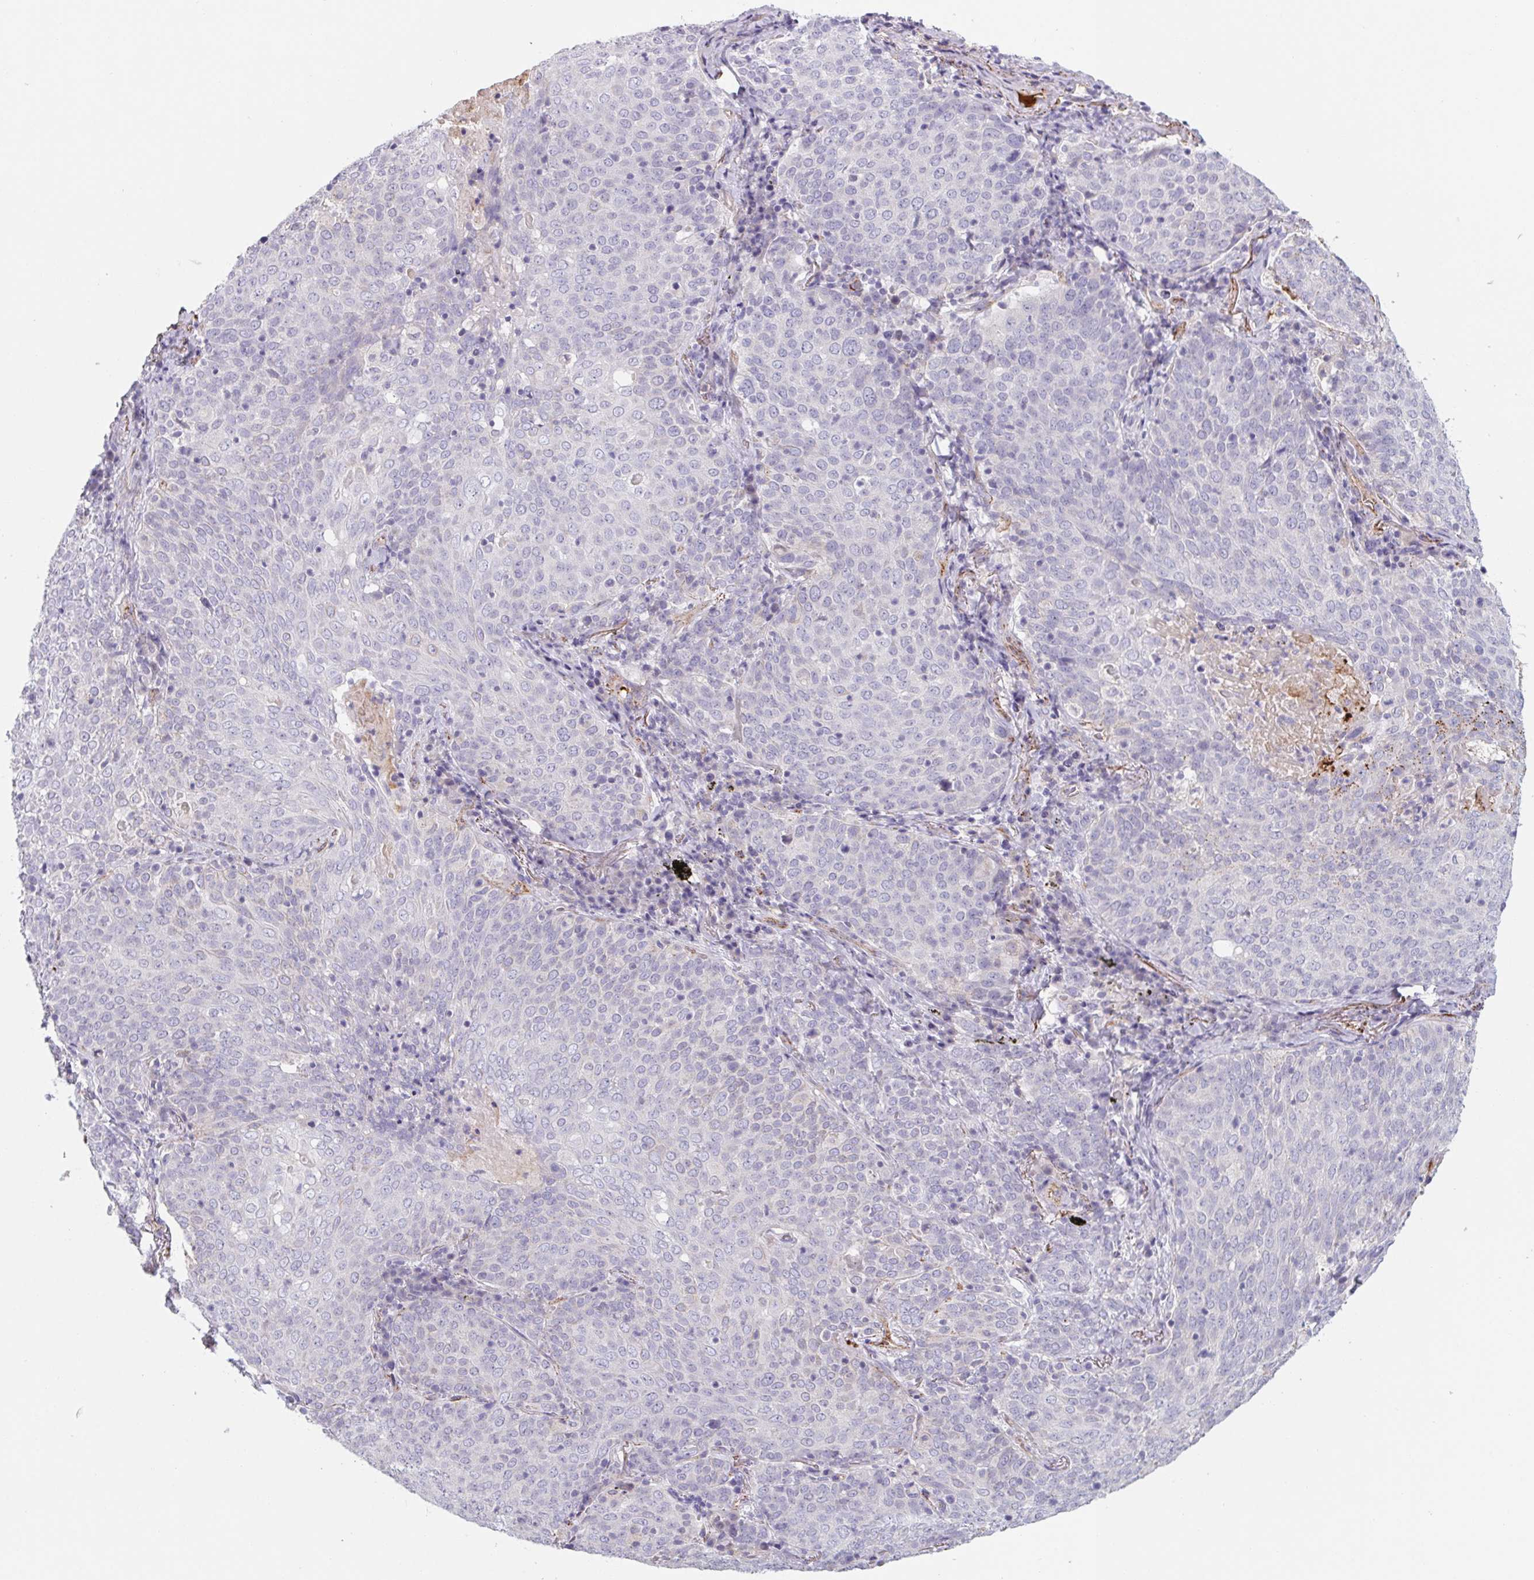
{"staining": {"intensity": "negative", "quantity": "none", "location": "none"}, "tissue": "lung cancer", "cell_type": "Tumor cells", "image_type": "cancer", "snomed": [{"axis": "morphology", "description": "Squamous cell carcinoma, NOS"}, {"axis": "topography", "description": "Lung"}], "caption": "The image displays no staining of tumor cells in lung cancer.", "gene": "LPA", "patient": {"sex": "male", "age": 82}}